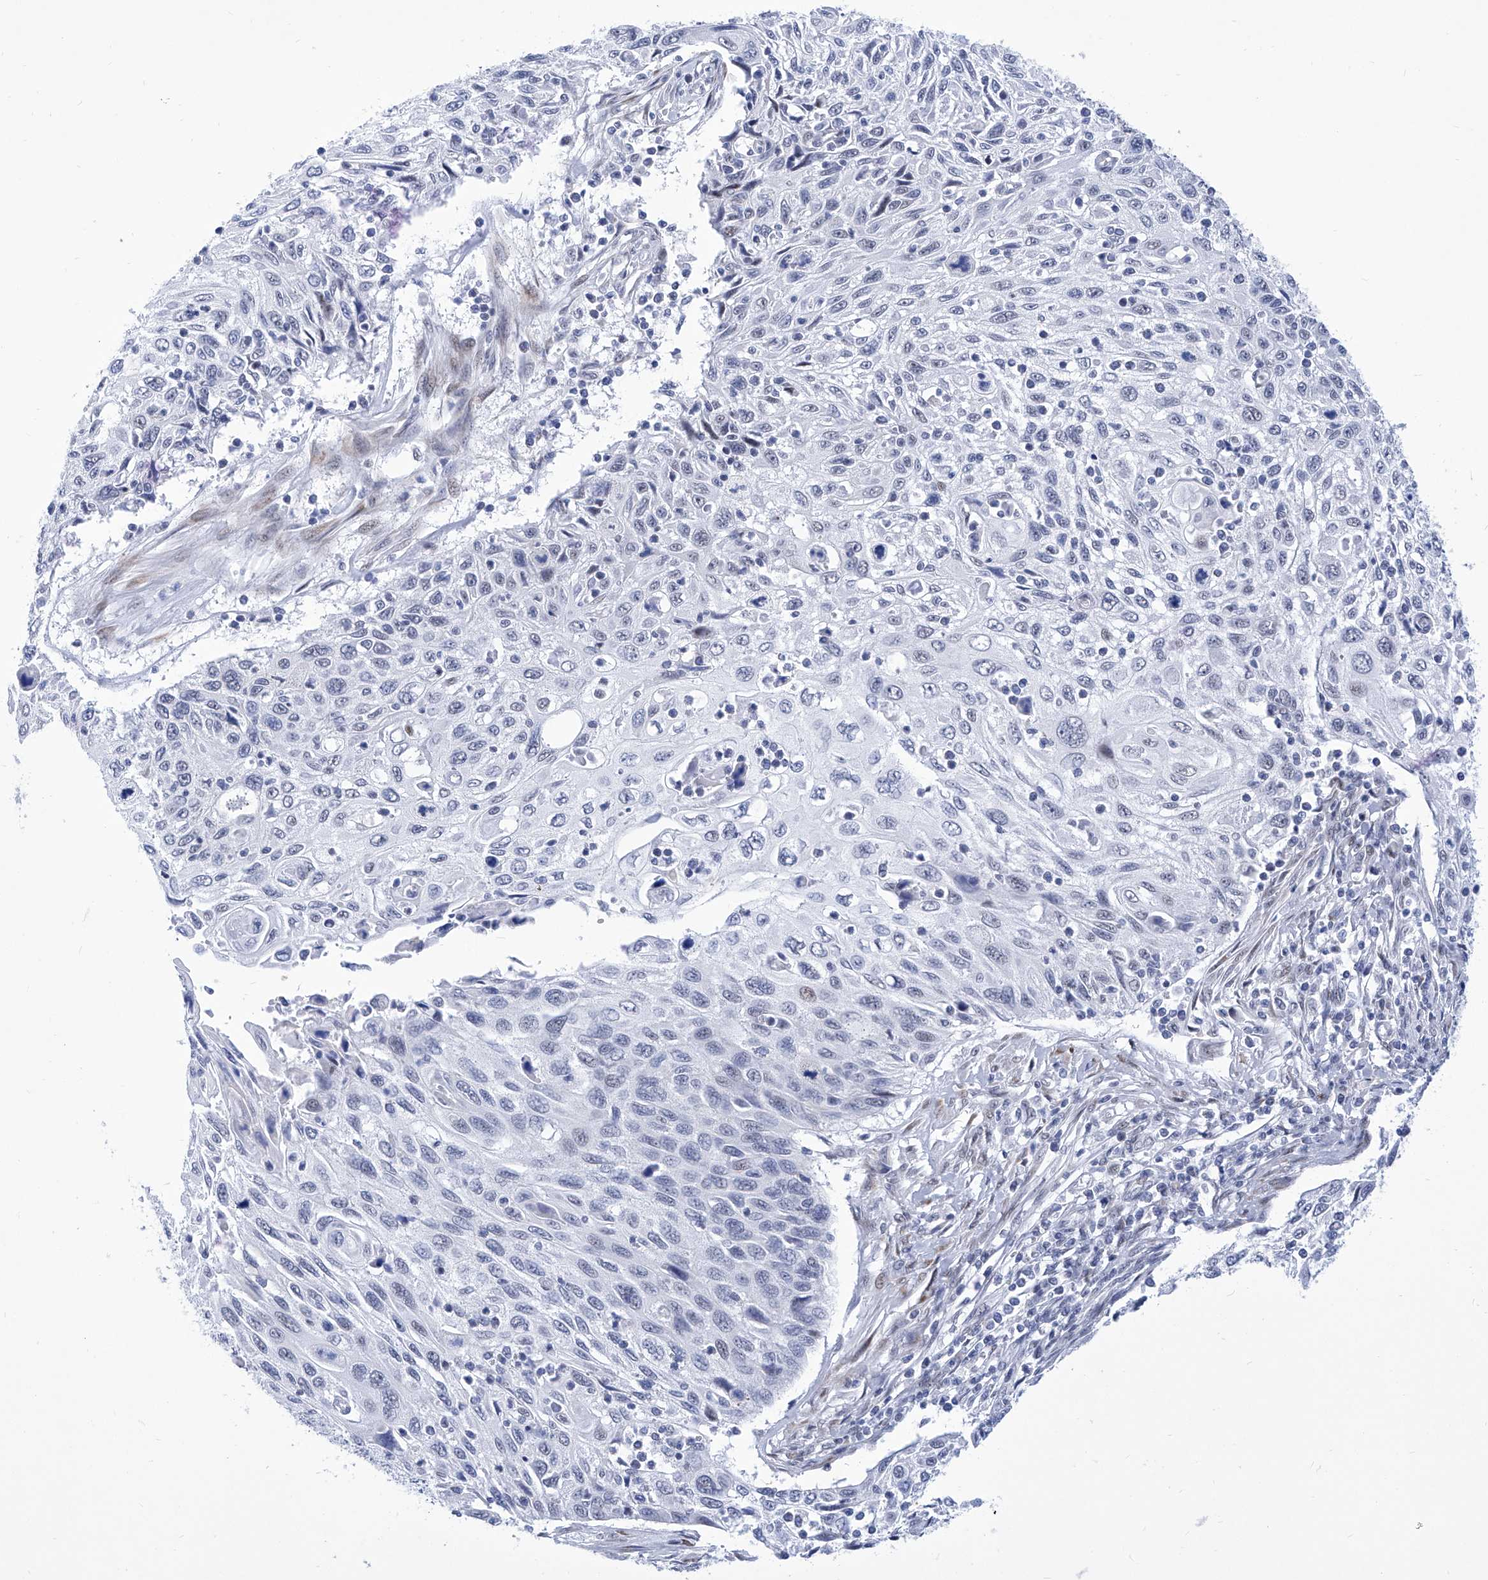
{"staining": {"intensity": "negative", "quantity": "none", "location": "none"}, "tissue": "cervical cancer", "cell_type": "Tumor cells", "image_type": "cancer", "snomed": [{"axis": "morphology", "description": "Squamous cell carcinoma, NOS"}, {"axis": "topography", "description": "Cervix"}], "caption": "A high-resolution photomicrograph shows IHC staining of cervical squamous cell carcinoma, which shows no significant staining in tumor cells. The staining is performed using DAB (3,3'-diaminobenzidine) brown chromogen with nuclei counter-stained in using hematoxylin.", "gene": "SART1", "patient": {"sex": "female", "age": 70}}